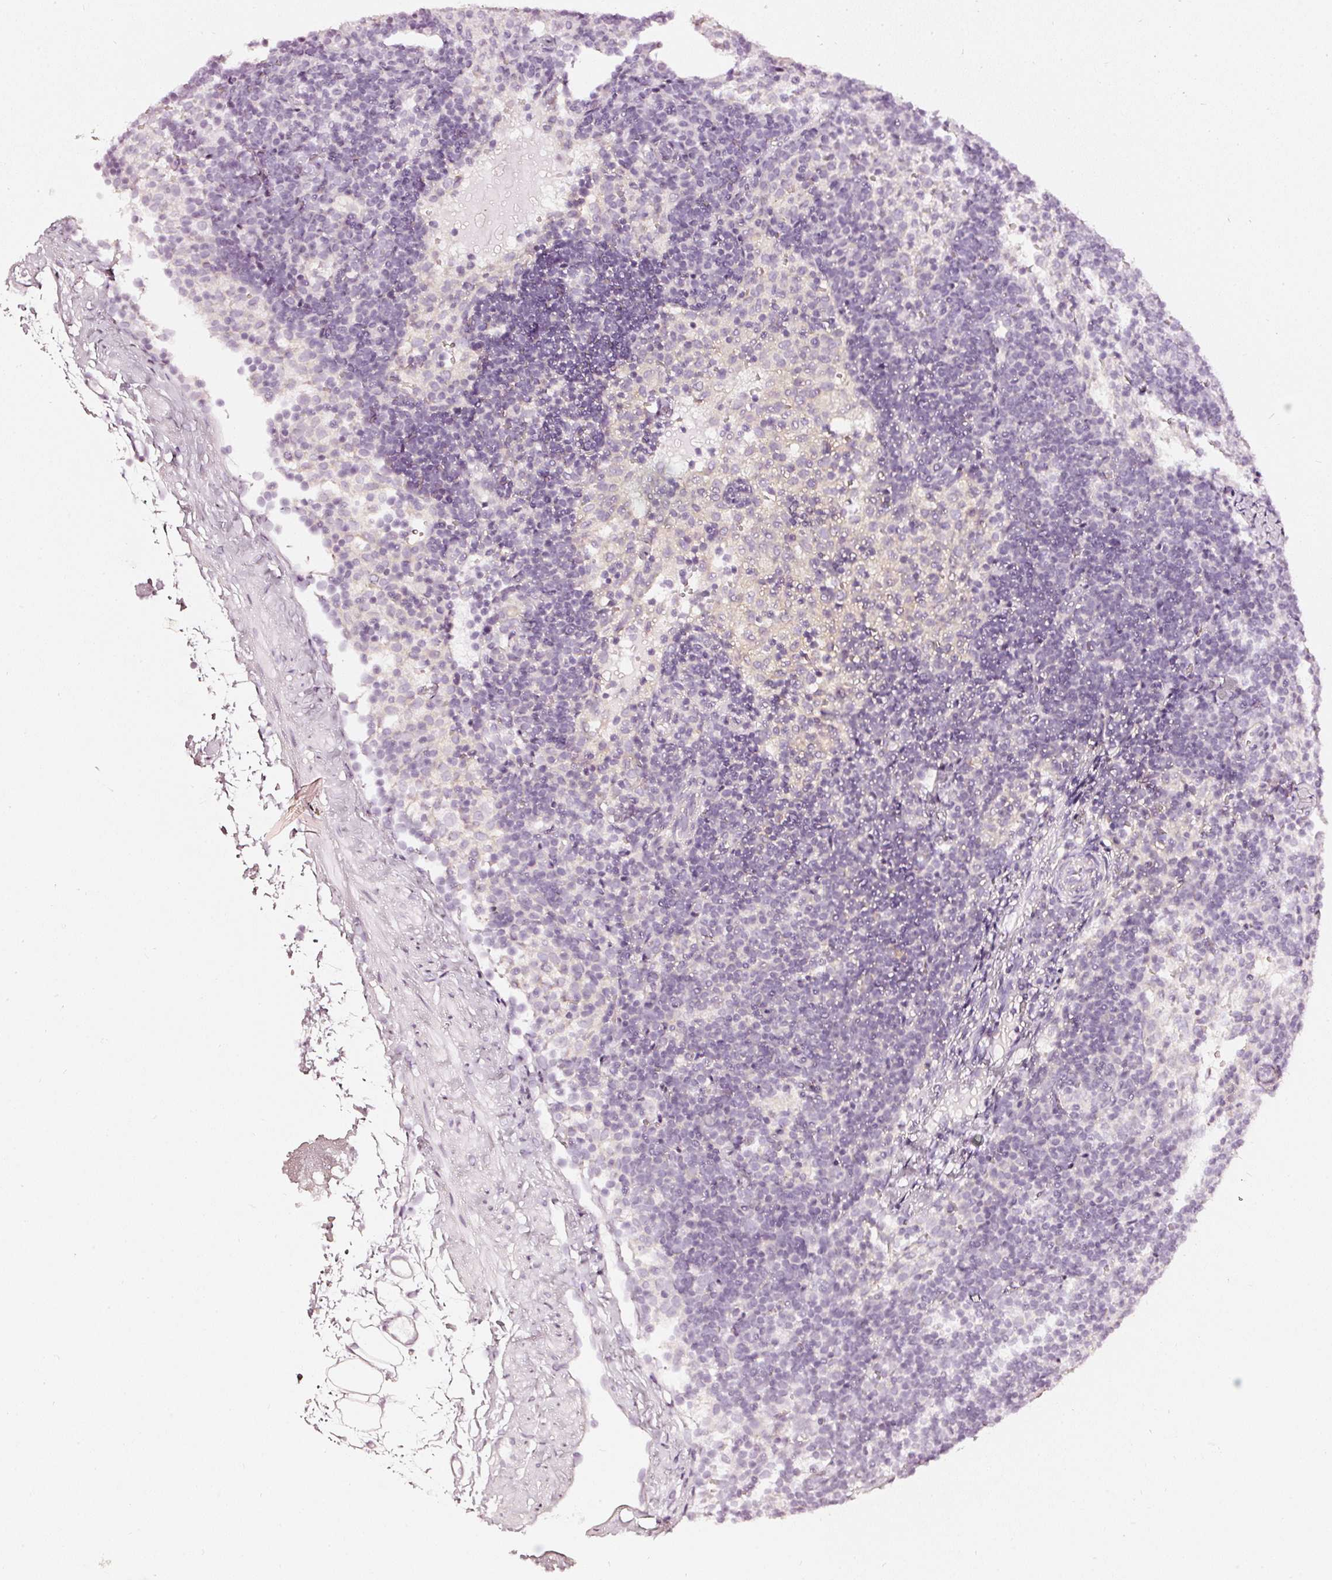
{"staining": {"intensity": "negative", "quantity": "none", "location": "none"}, "tissue": "lymph node", "cell_type": "Germinal center cells", "image_type": "normal", "snomed": [{"axis": "morphology", "description": "Normal tissue, NOS"}, {"axis": "topography", "description": "Lymph node"}], "caption": "DAB immunohistochemical staining of normal human lymph node demonstrates no significant positivity in germinal center cells.", "gene": "CNP", "patient": {"sex": "female", "age": 52}}